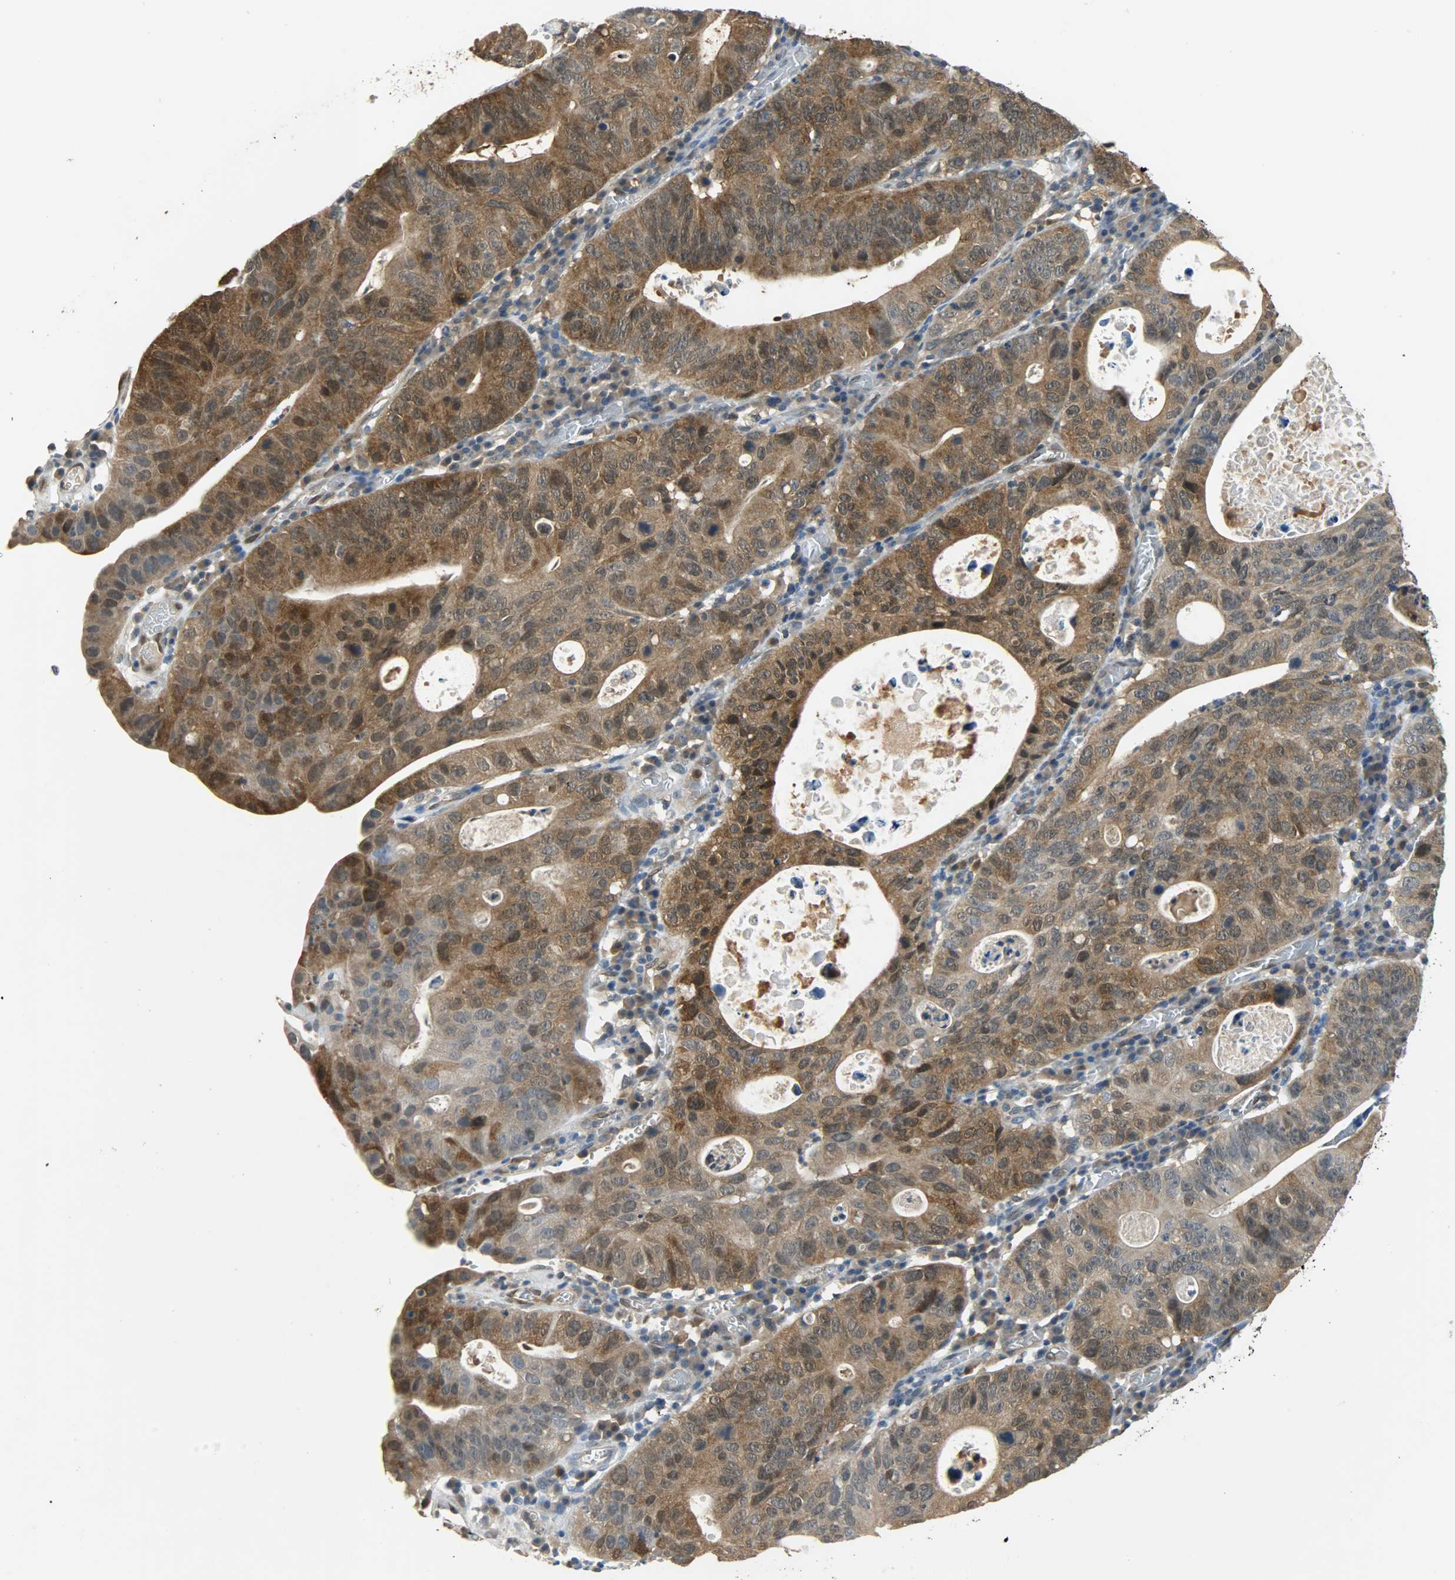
{"staining": {"intensity": "strong", "quantity": ">75%", "location": "cytoplasmic/membranous,nuclear"}, "tissue": "stomach cancer", "cell_type": "Tumor cells", "image_type": "cancer", "snomed": [{"axis": "morphology", "description": "Adenocarcinoma, NOS"}, {"axis": "topography", "description": "Stomach"}], "caption": "The photomicrograph exhibits a brown stain indicating the presence of a protein in the cytoplasmic/membranous and nuclear of tumor cells in stomach adenocarcinoma.", "gene": "EIF4EBP1", "patient": {"sex": "male", "age": 59}}